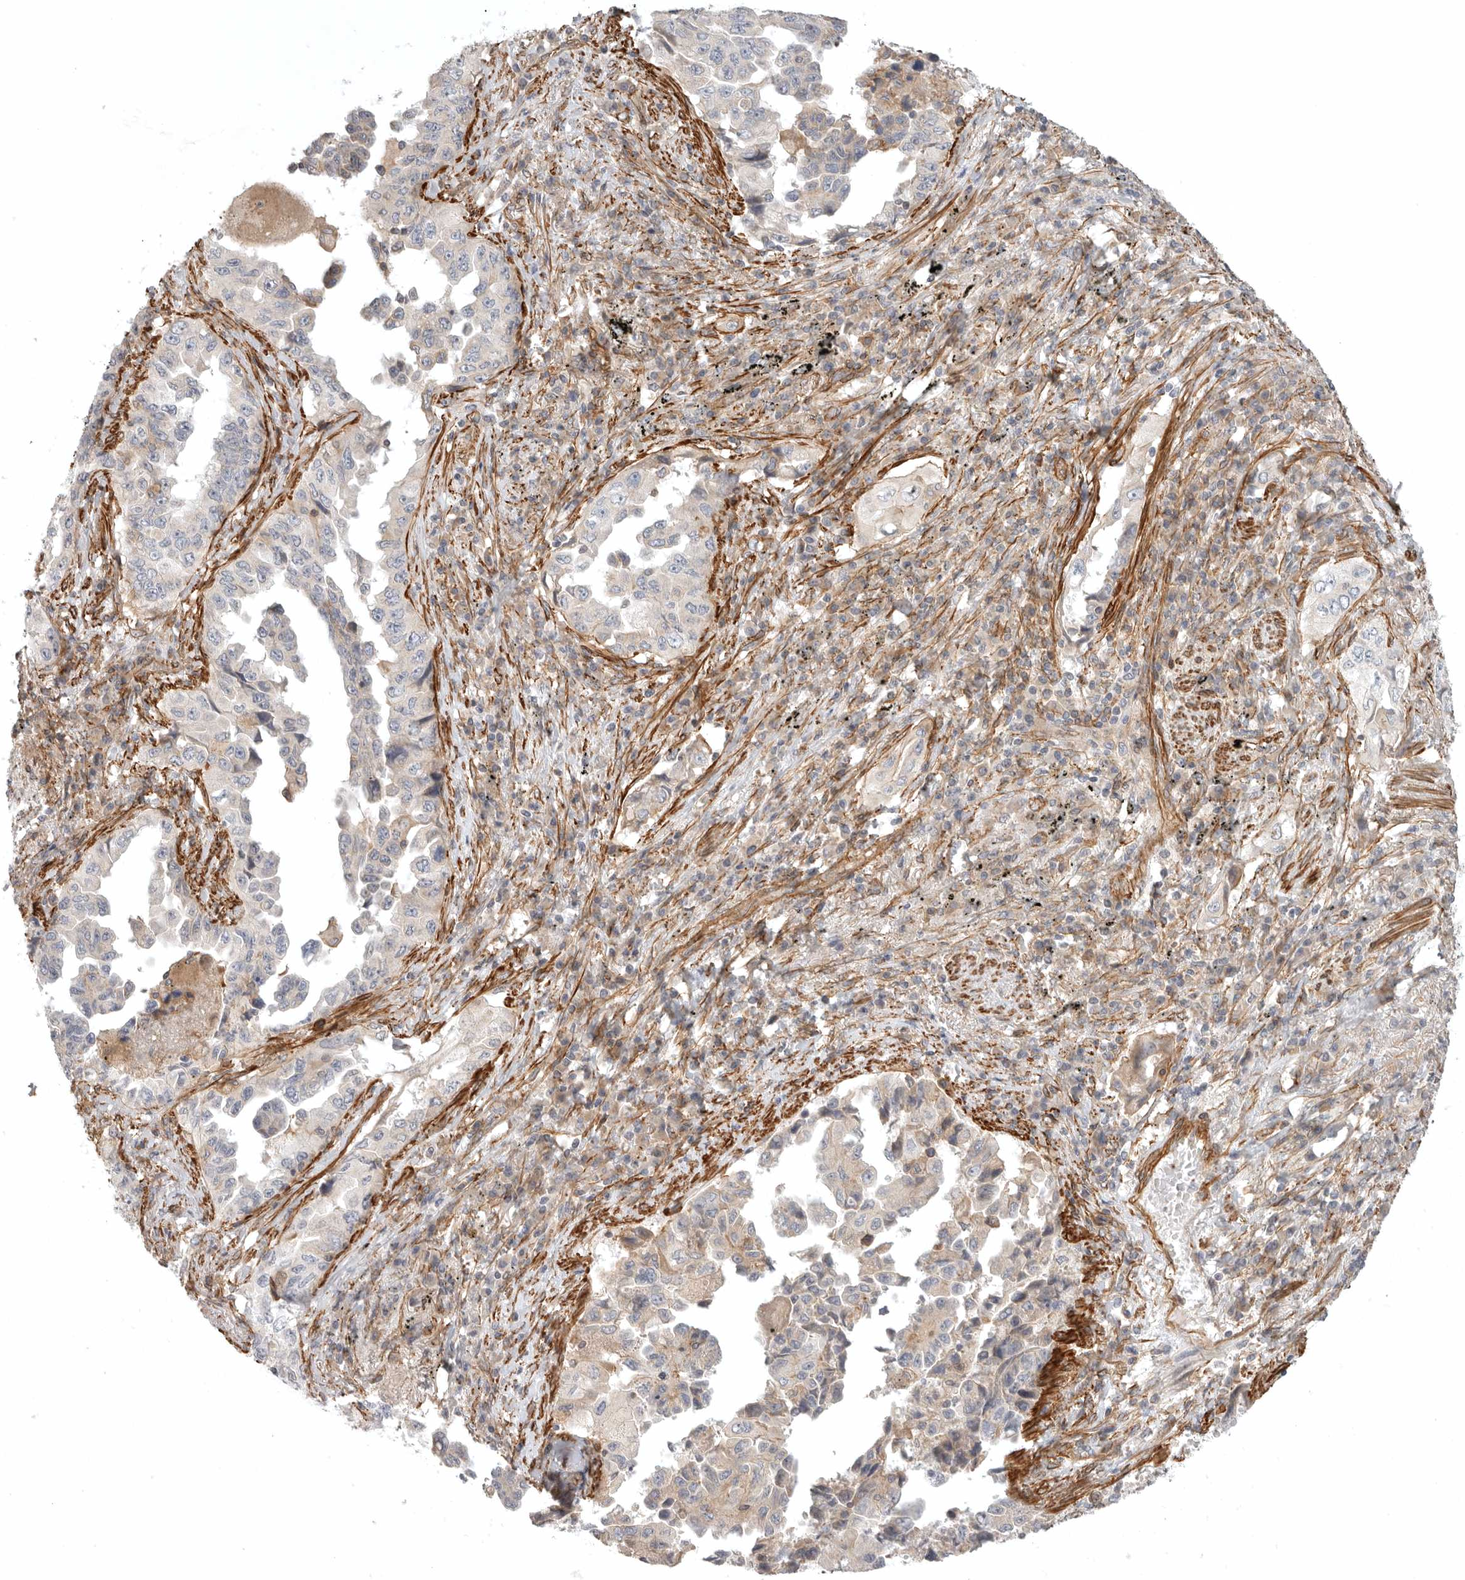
{"staining": {"intensity": "negative", "quantity": "none", "location": "none"}, "tissue": "lung cancer", "cell_type": "Tumor cells", "image_type": "cancer", "snomed": [{"axis": "morphology", "description": "Adenocarcinoma, NOS"}, {"axis": "topography", "description": "Lung"}], "caption": "The image shows no significant expression in tumor cells of lung cancer (adenocarcinoma). (DAB (3,3'-diaminobenzidine) immunohistochemistry visualized using brightfield microscopy, high magnification).", "gene": "LONRF1", "patient": {"sex": "female", "age": 51}}